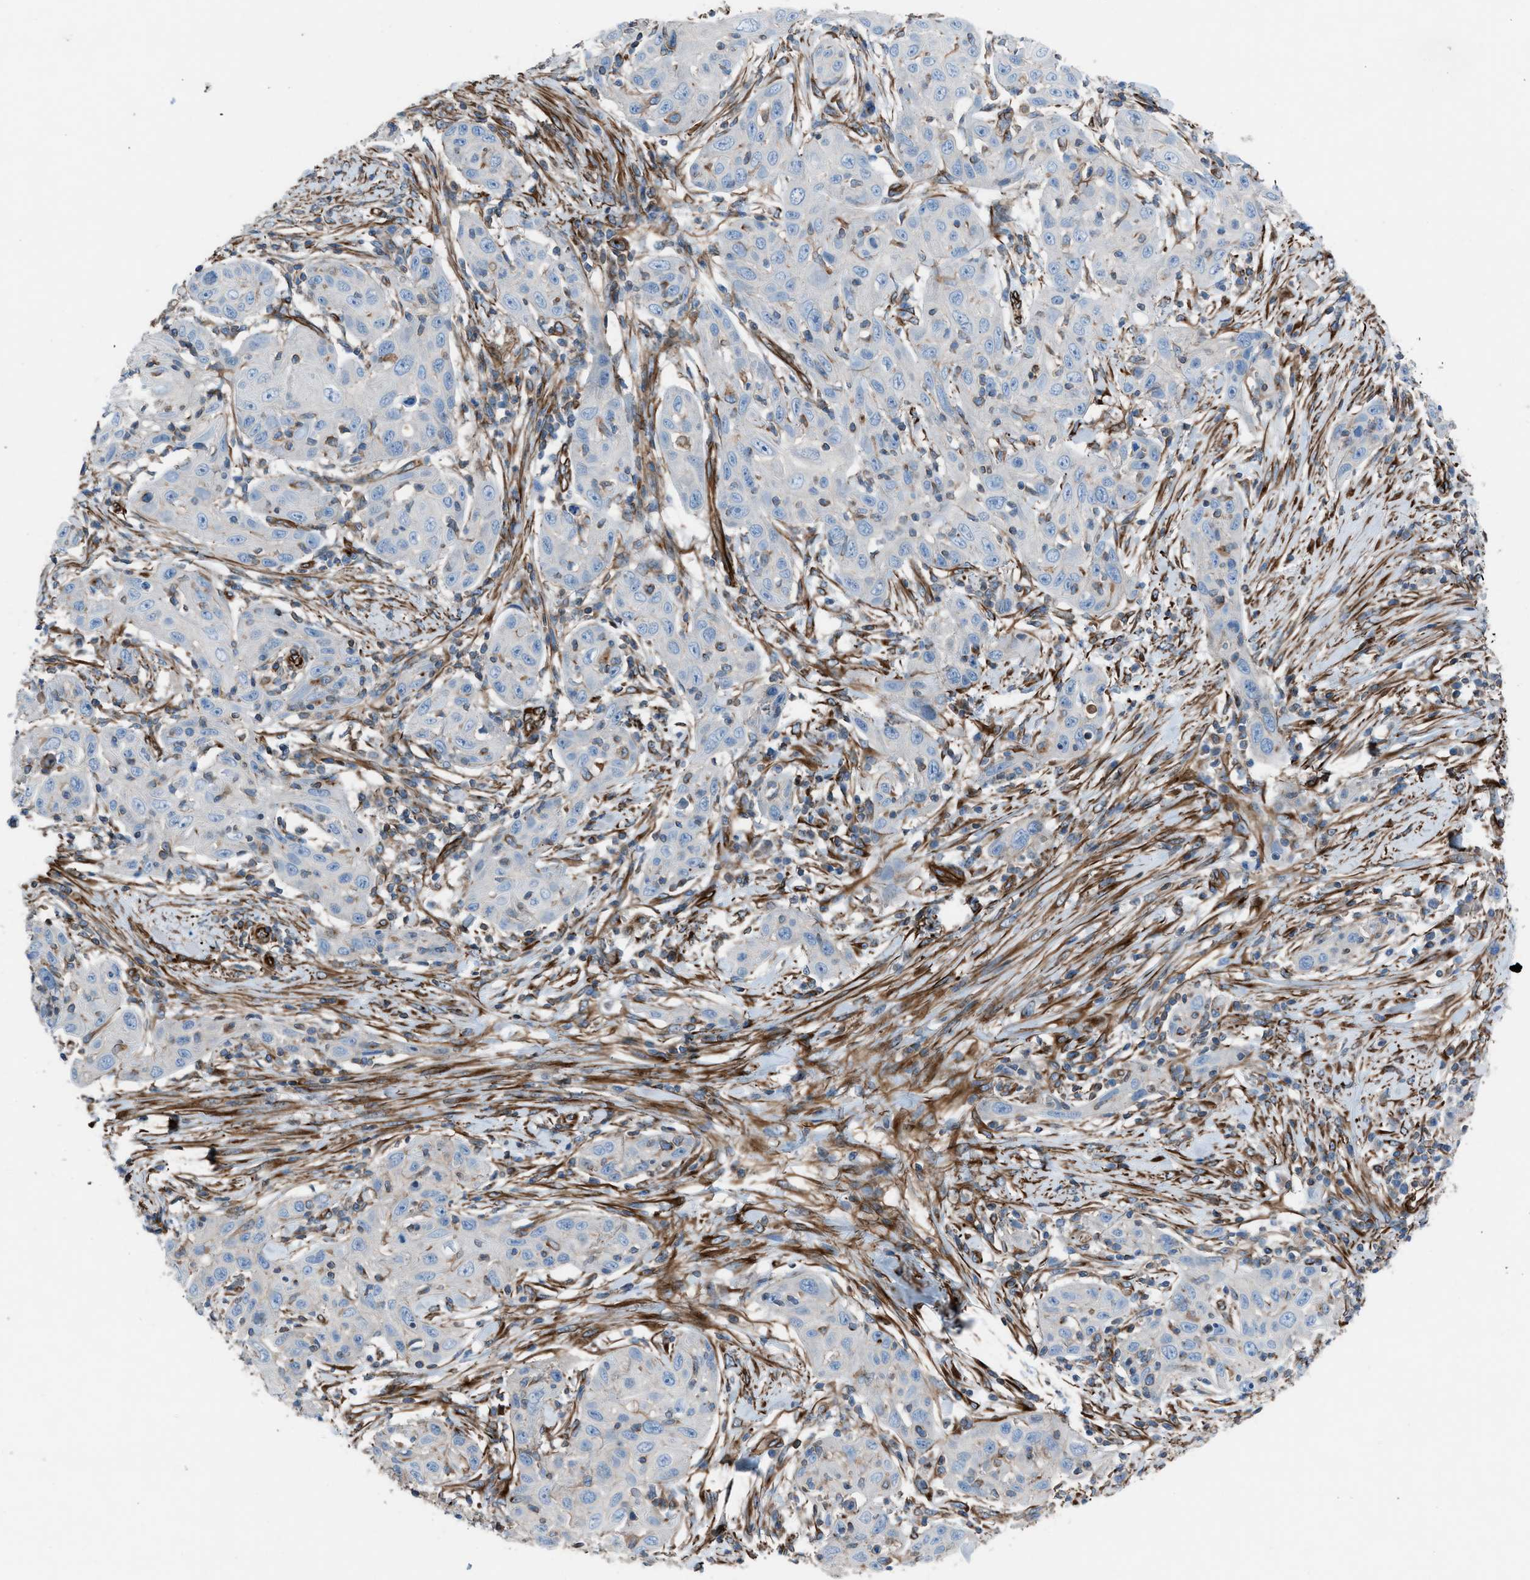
{"staining": {"intensity": "negative", "quantity": "none", "location": "none"}, "tissue": "skin cancer", "cell_type": "Tumor cells", "image_type": "cancer", "snomed": [{"axis": "morphology", "description": "Squamous cell carcinoma, NOS"}, {"axis": "topography", "description": "Skin"}], "caption": "This image is of skin squamous cell carcinoma stained with immunohistochemistry (IHC) to label a protein in brown with the nuclei are counter-stained blue. There is no staining in tumor cells.", "gene": "CABP7", "patient": {"sex": "female", "age": 88}}